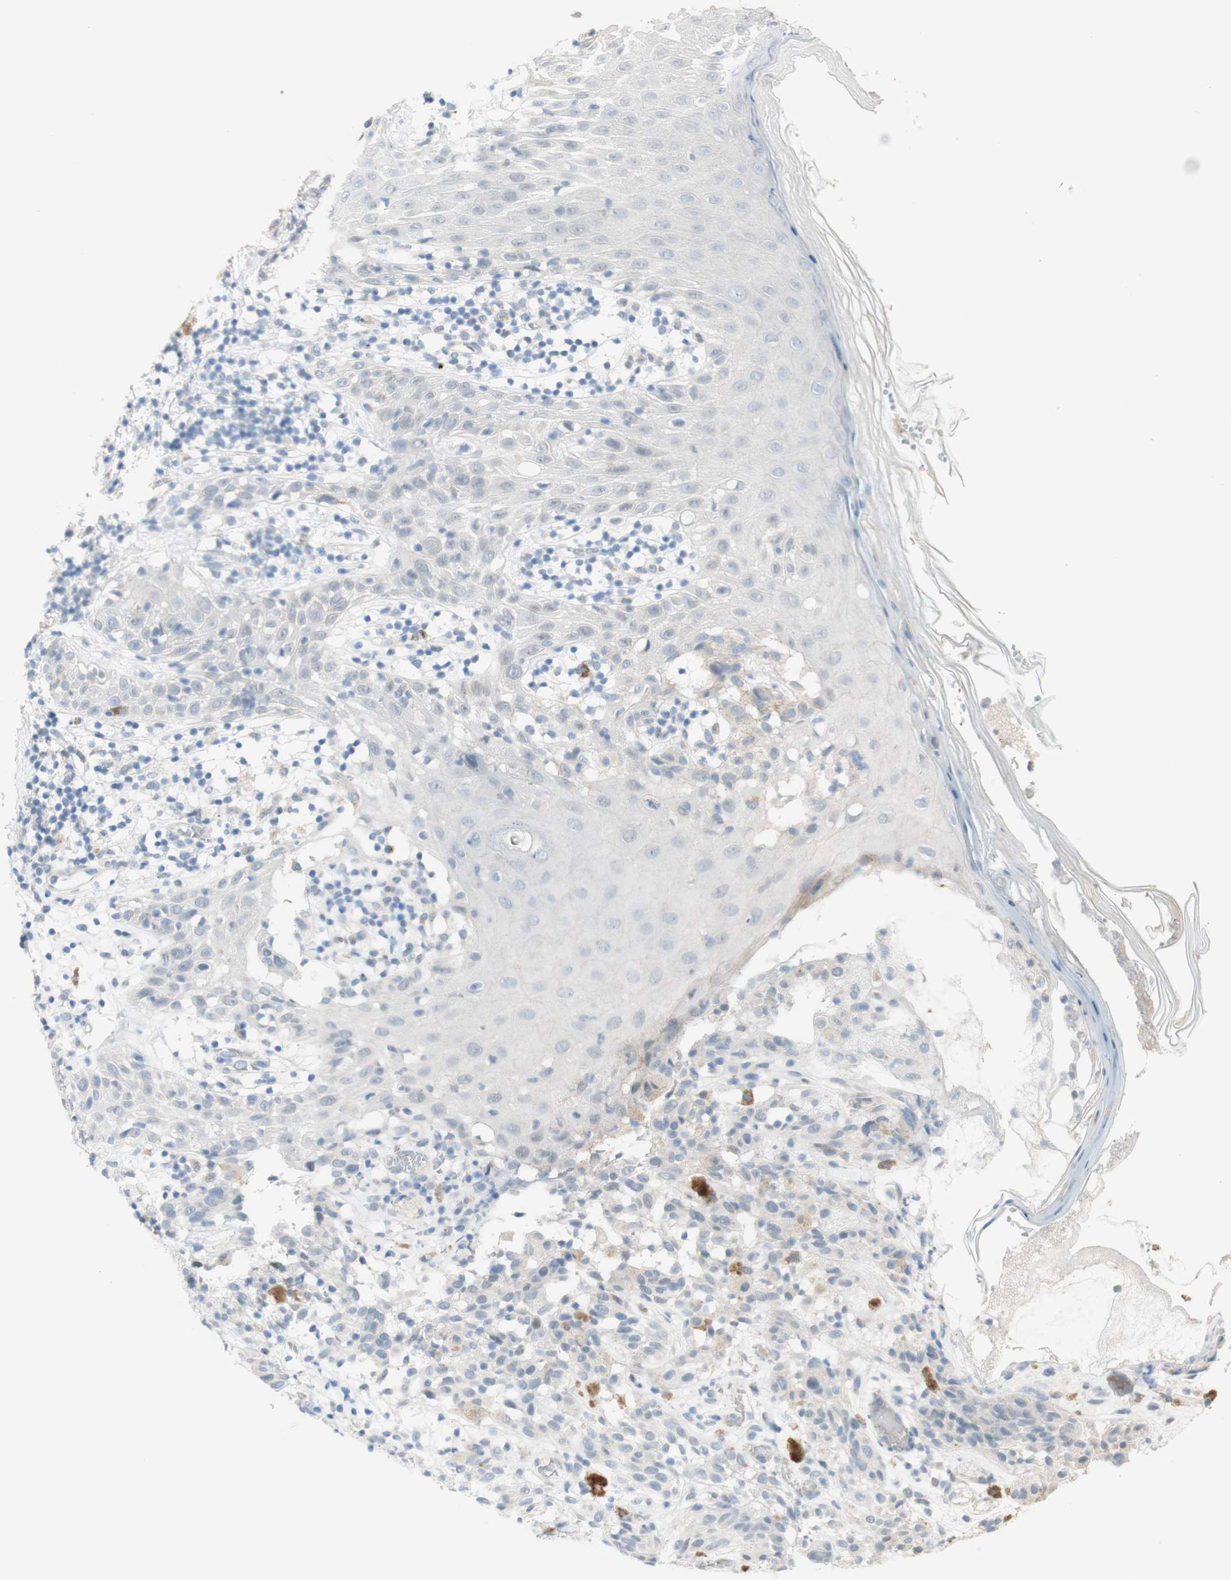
{"staining": {"intensity": "negative", "quantity": "none", "location": "none"}, "tissue": "melanoma", "cell_type": "Tumor cells", "image_type": "cancer", "snomed": [{"axis": "morphology", "description": "Malignant melanoma, NOS"}, {"axis": "topography", "description": "Skin"}], "caption": "There is no significant positivity in tumor cells of melanoma. (IHC, brightfield microscopy, high magnification).", "gene": "MANEA", "patient": {"sex": "female", "age": 46}}